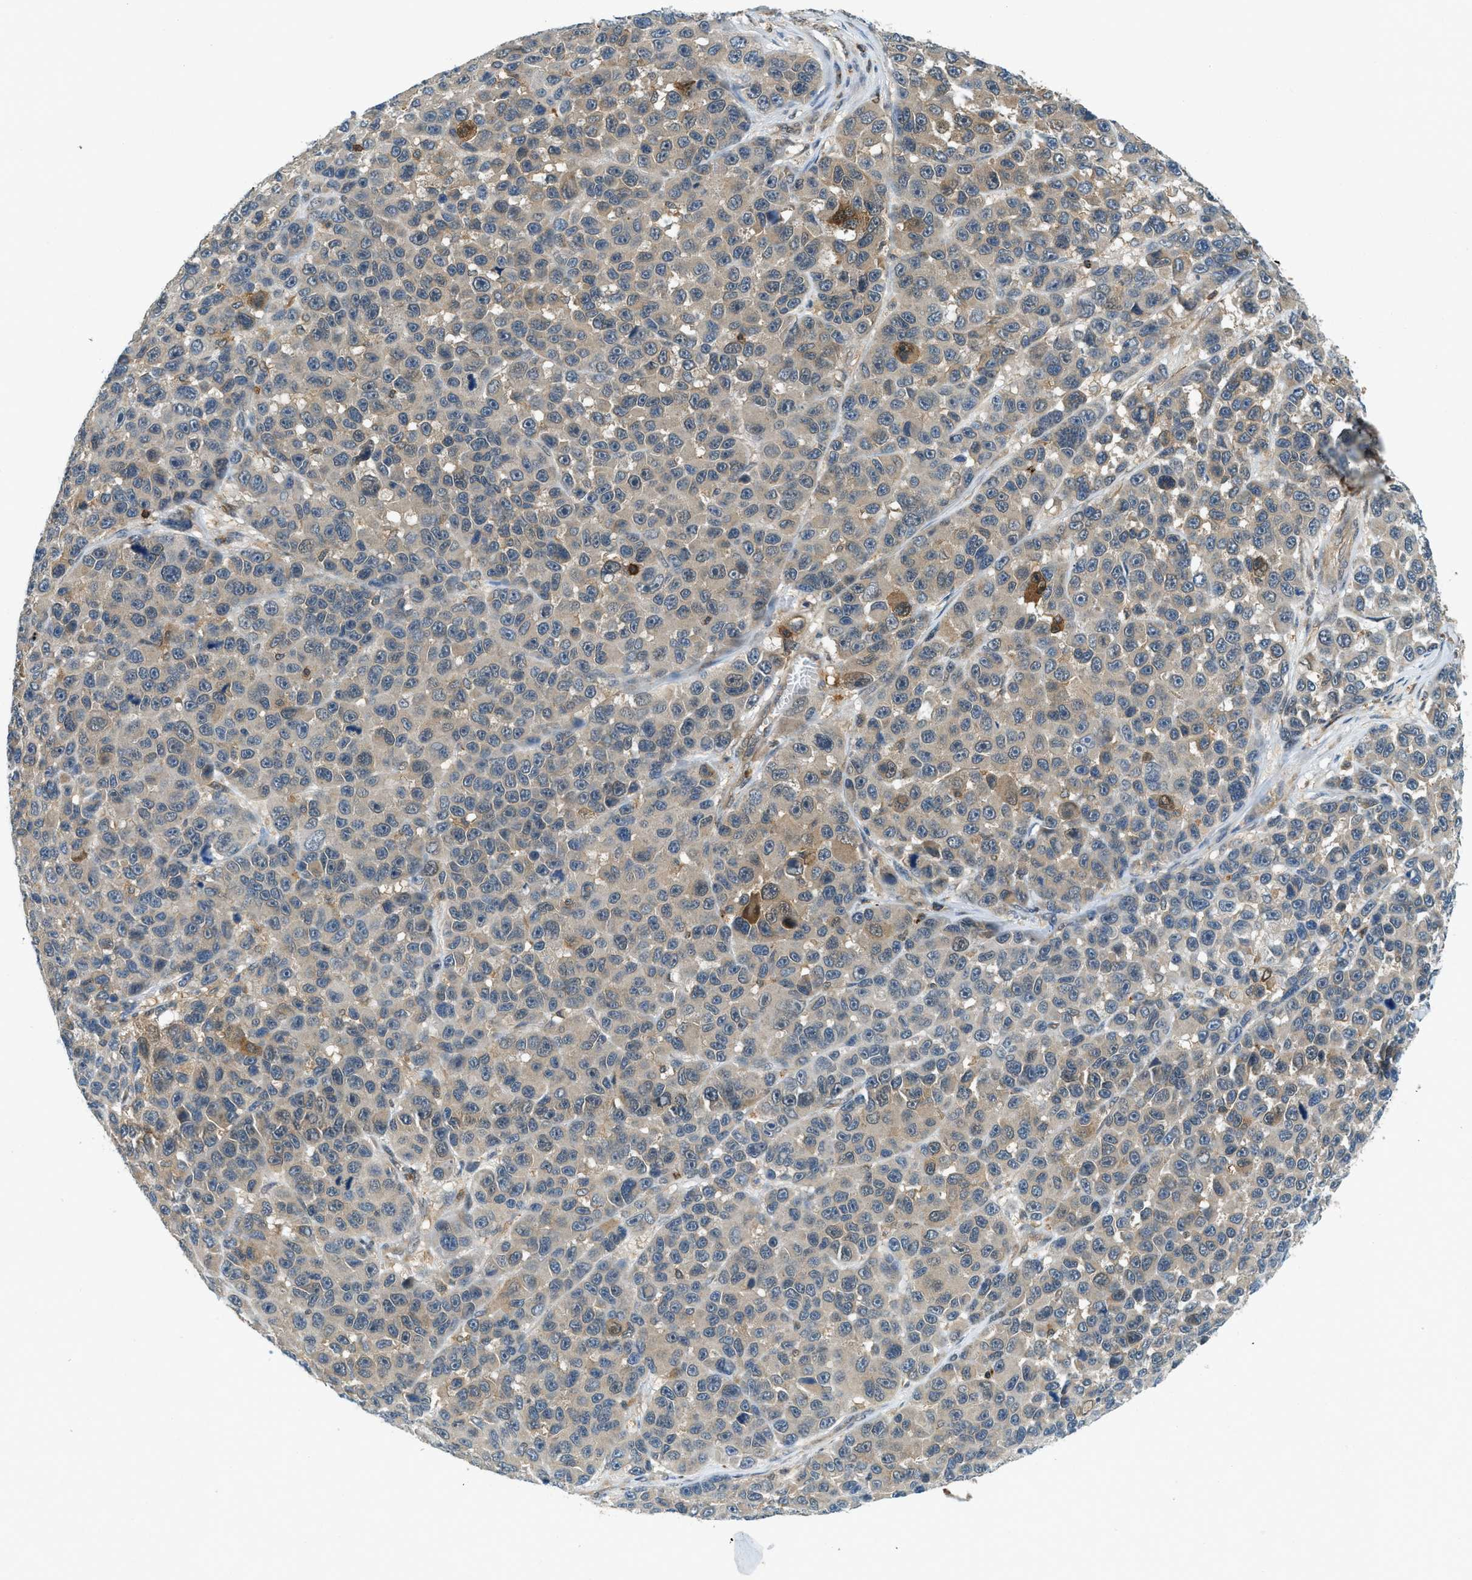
{"staining": {"intensity": "moderate", "quantity": "25%-75%", "location": "cytoplasmic/membranous"}, "tissue": "melanoma", "cell_type": "Tumor cells", "image_type": "cancer", "snomed": [{"axis": "morphology", "description": "Malignant melanoma, NOS"}, {"axis": "topography", "description": "Skin"}], "caption": "Moderate cytoplasmic/membranous expression is identified in about 25%-75% of tumor cells in melanoma. (DAB IHC, brown staining for protein, blue staining for nuclei).", "gene": "GMPPB", "patient": {"sex": "male", "age": 53}}